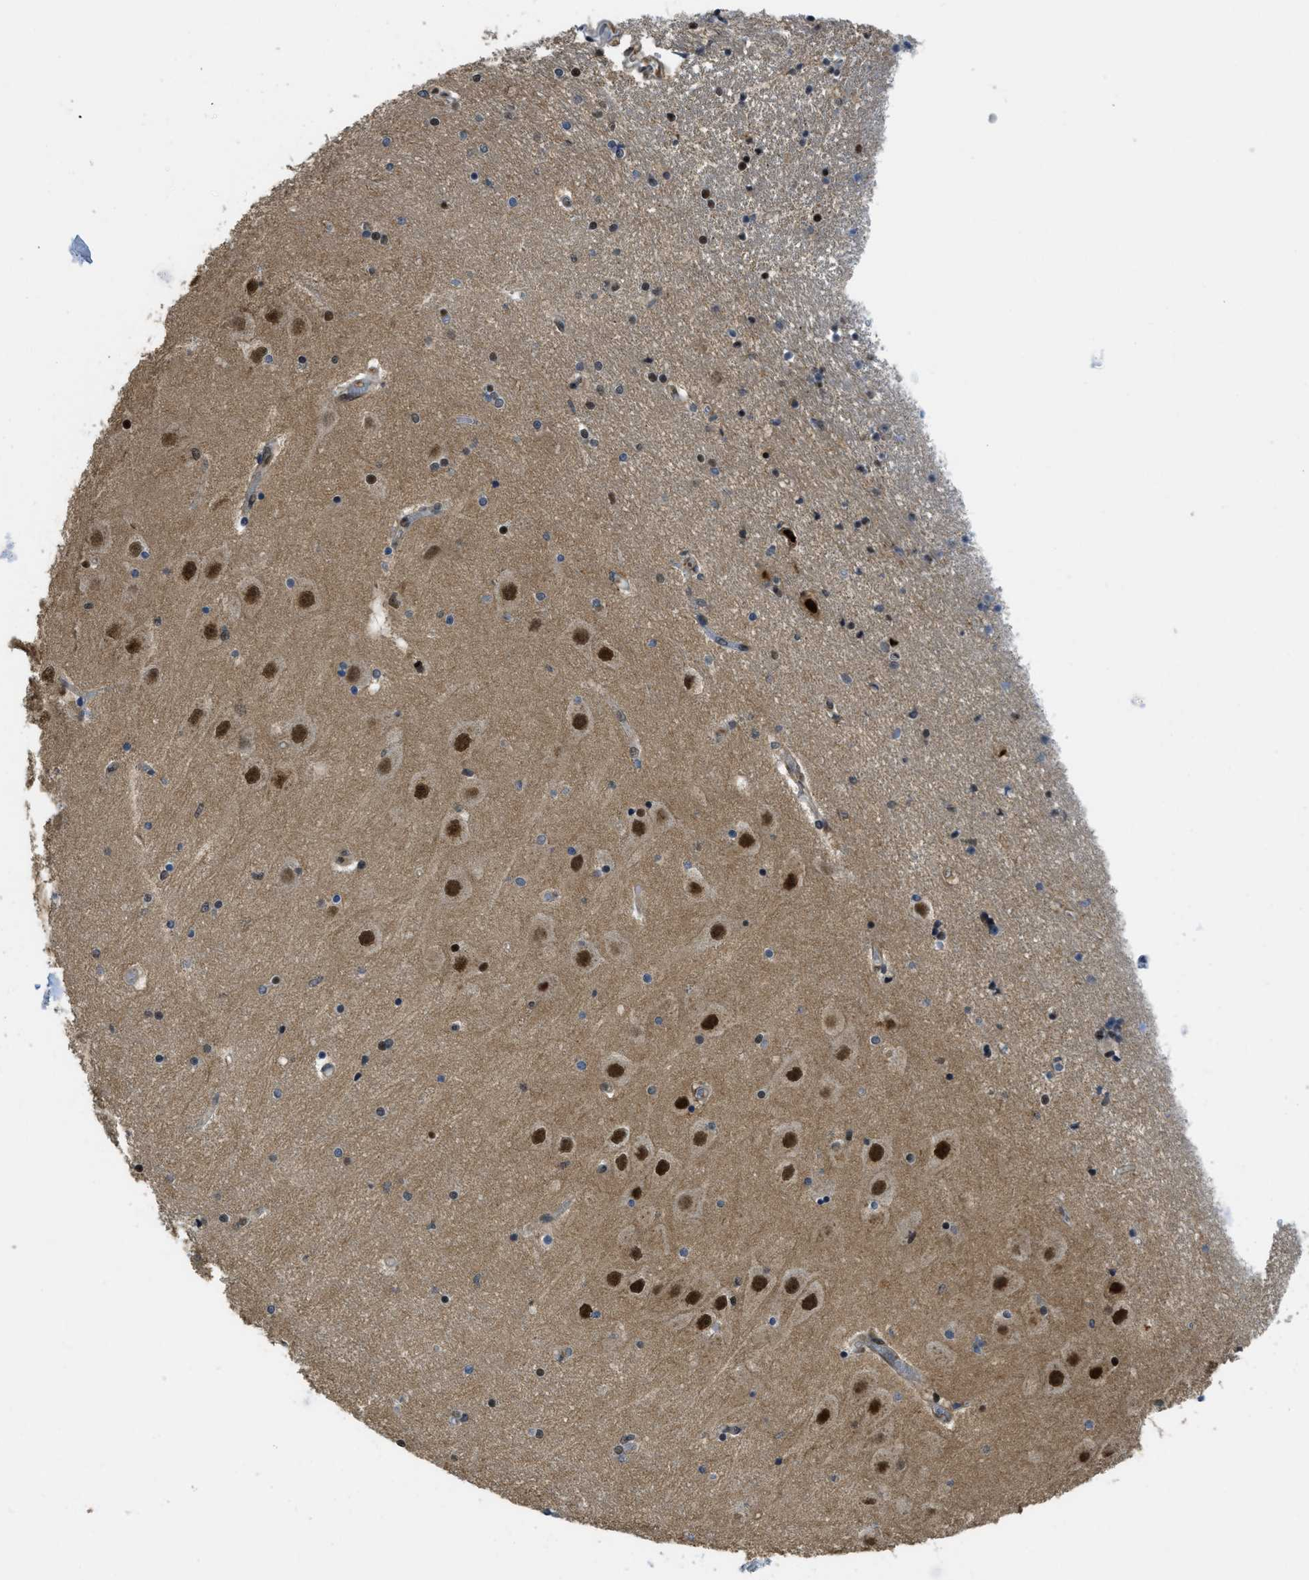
{"staining": {"intensity": "strong", "quantity": "<25%", "location": "nuclear"}, "tissue": "hippocampus", "cell_type": "Glial cells", "image_type": "normal", "snomed": [{"axis": "morphology", "description": "Normal tissue, NOS"}, {"axis": "topography", "description": "Hippocampus"}], "caption": "Glial cells reveal medium levels of strong nuclear positivity in about <25% of cells in unremarkable hippocampus. (IHC, brightfield microscopy, high magnification).", "gene": "PSMC5", "patient": {"sex": "female", "age": 54}}